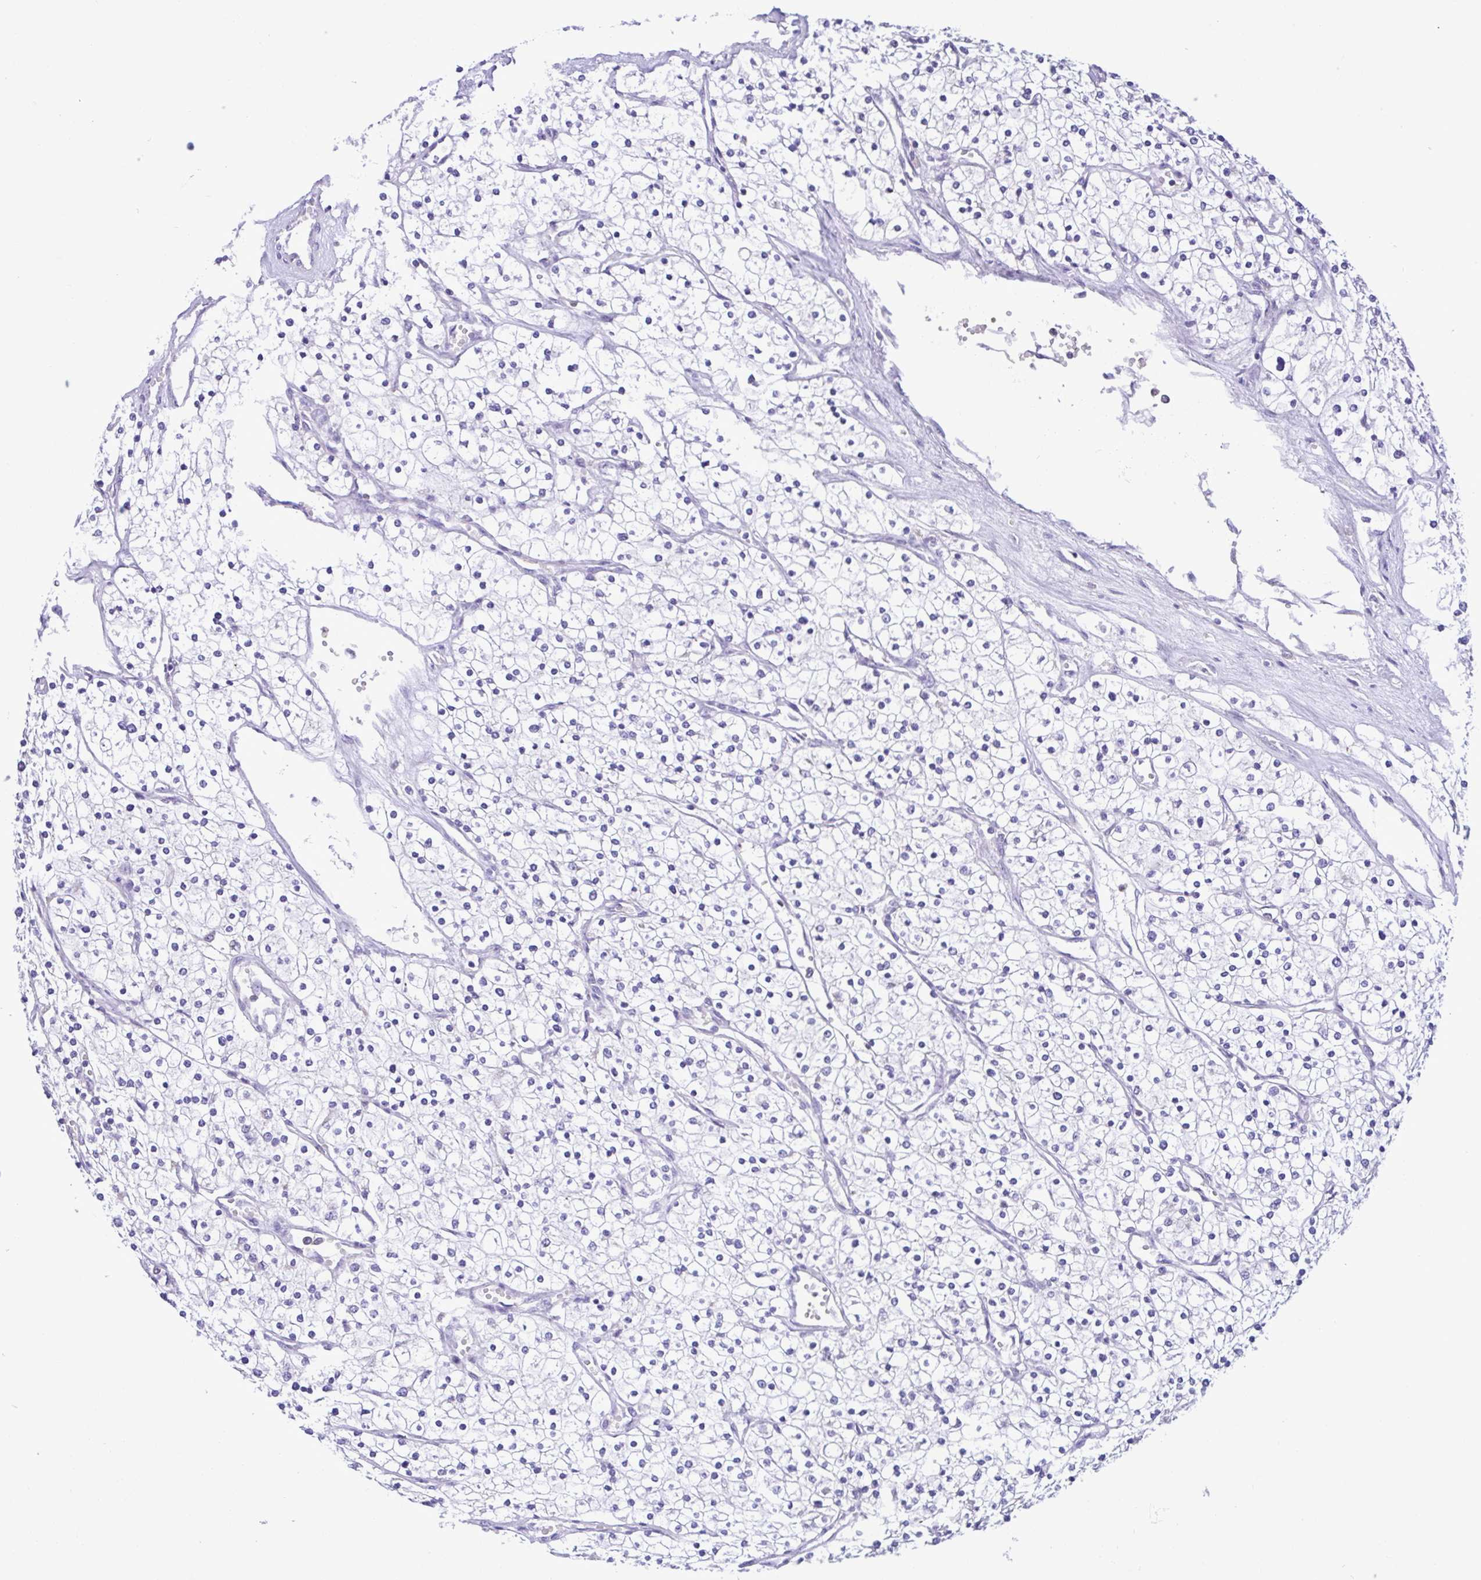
{"staining": {"intensity": "negative", "quantity": "none", "location": "none"}, "tissue": "renal cancer", "cell_type": "Tumor cells", "image_type": "cancer", "snomed": [{"axis": "morphology", "description": "Adenocarcinoma, NOS"}, {"axis": "topography", "description": "Kidney"}], "caption": "Tumor cells are negative for brown protein staining in renal adenocarcinoma.", "gene": "CBY2", "patient": {"sex": "male", "age": 80}}